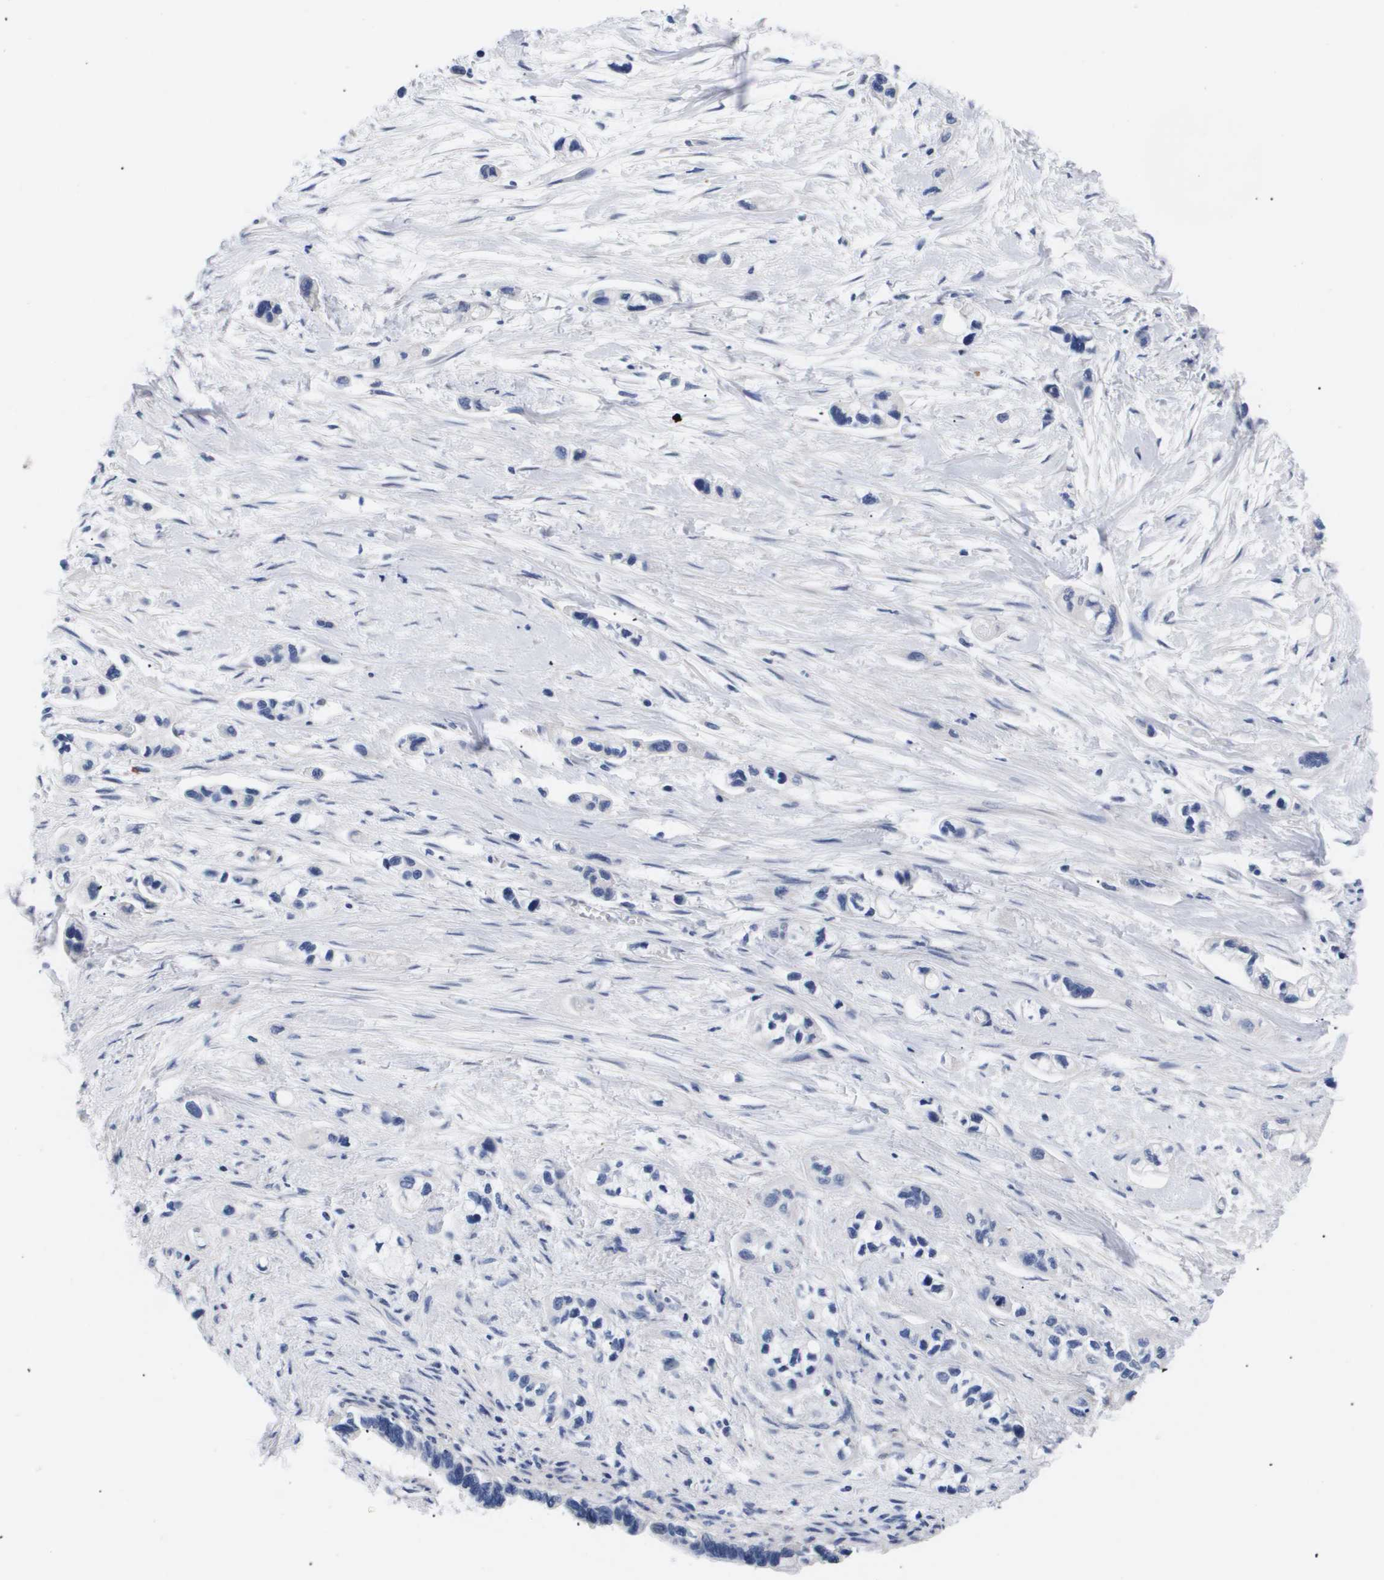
{"staining": {"intensity": "negative", "quantity": "none", "location": "none"}, "tissue": "pancreatic cancer", "cell_type": "Tumor cells", "image_type": "cancer", "snomed": [{"axis": "morphology", "description": "Adenocarcinoma, NOS"}, {"axis": "topography", "description": "Pancreas"}], "caption": "A high-resolution histopathology image shows immunohistochemistry (IHC) staining of pancreatic cancer, which displays no significant staining in tumor cells.", "gene": "ATP6V0A4", "patient": {"sex": "male", "age": 74}}